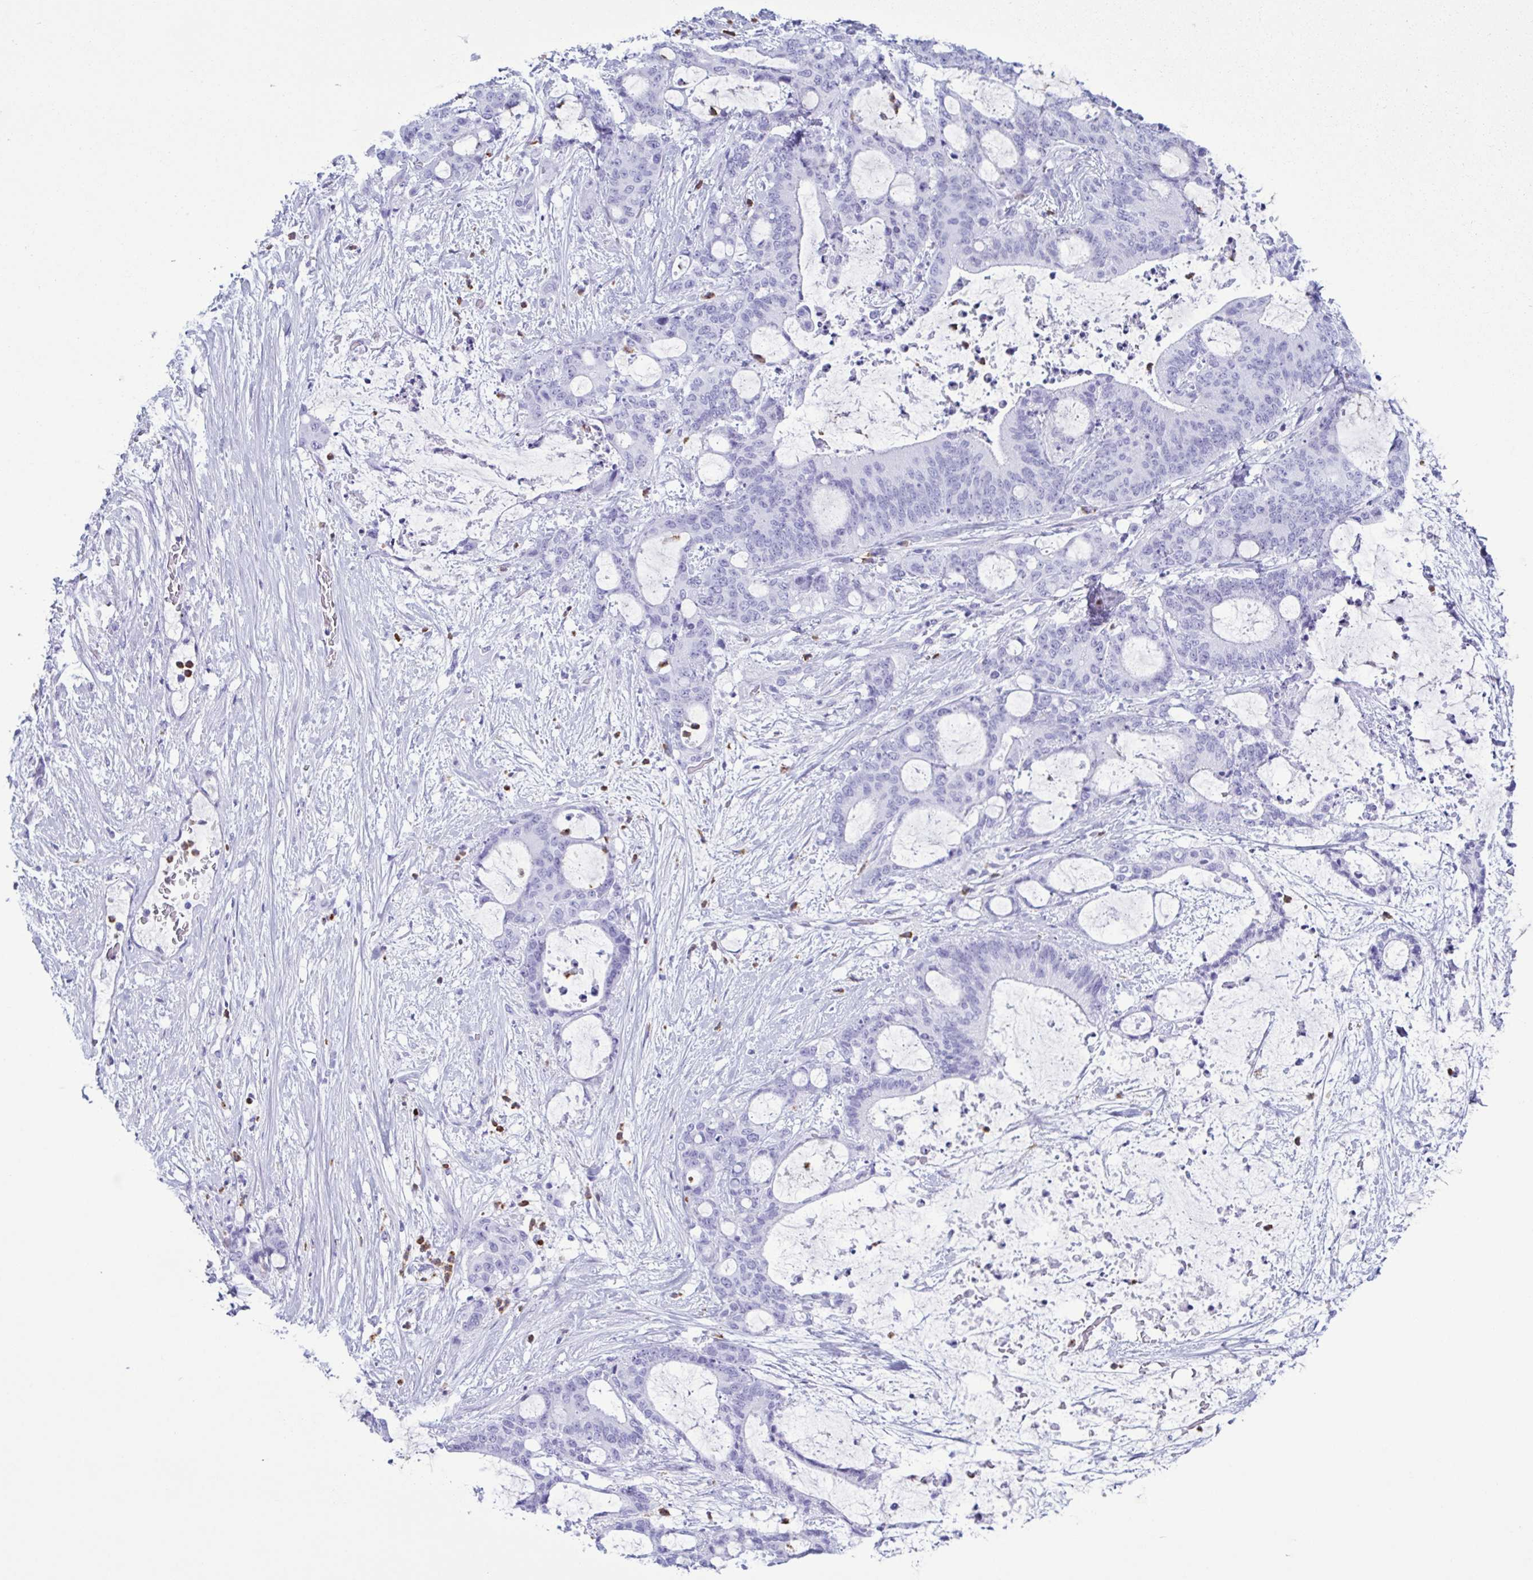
{"staining": {"intensity": "negative", "quantity": "none", "location": "none"}, "tissue": "liver cancer", "cell_type": "Tumor cells", "image_type": "cancer", "snomed": [{"axis": "morphology", "description": "Normal tissue, NOS"}, {"axis": "morphology", "description": "Cholangiocarcinoma"}, {"axis": "topography", "description": "Liver"}, {"axis": "topography", "description": "Peripheral nerve tissue"}], "caption": "The photomicrograph exhibits no significant staining in tumor cells of liver cholangiocarcinoma.", "gene": "LTF", "patient": {"sex": "female", "age": 73}}